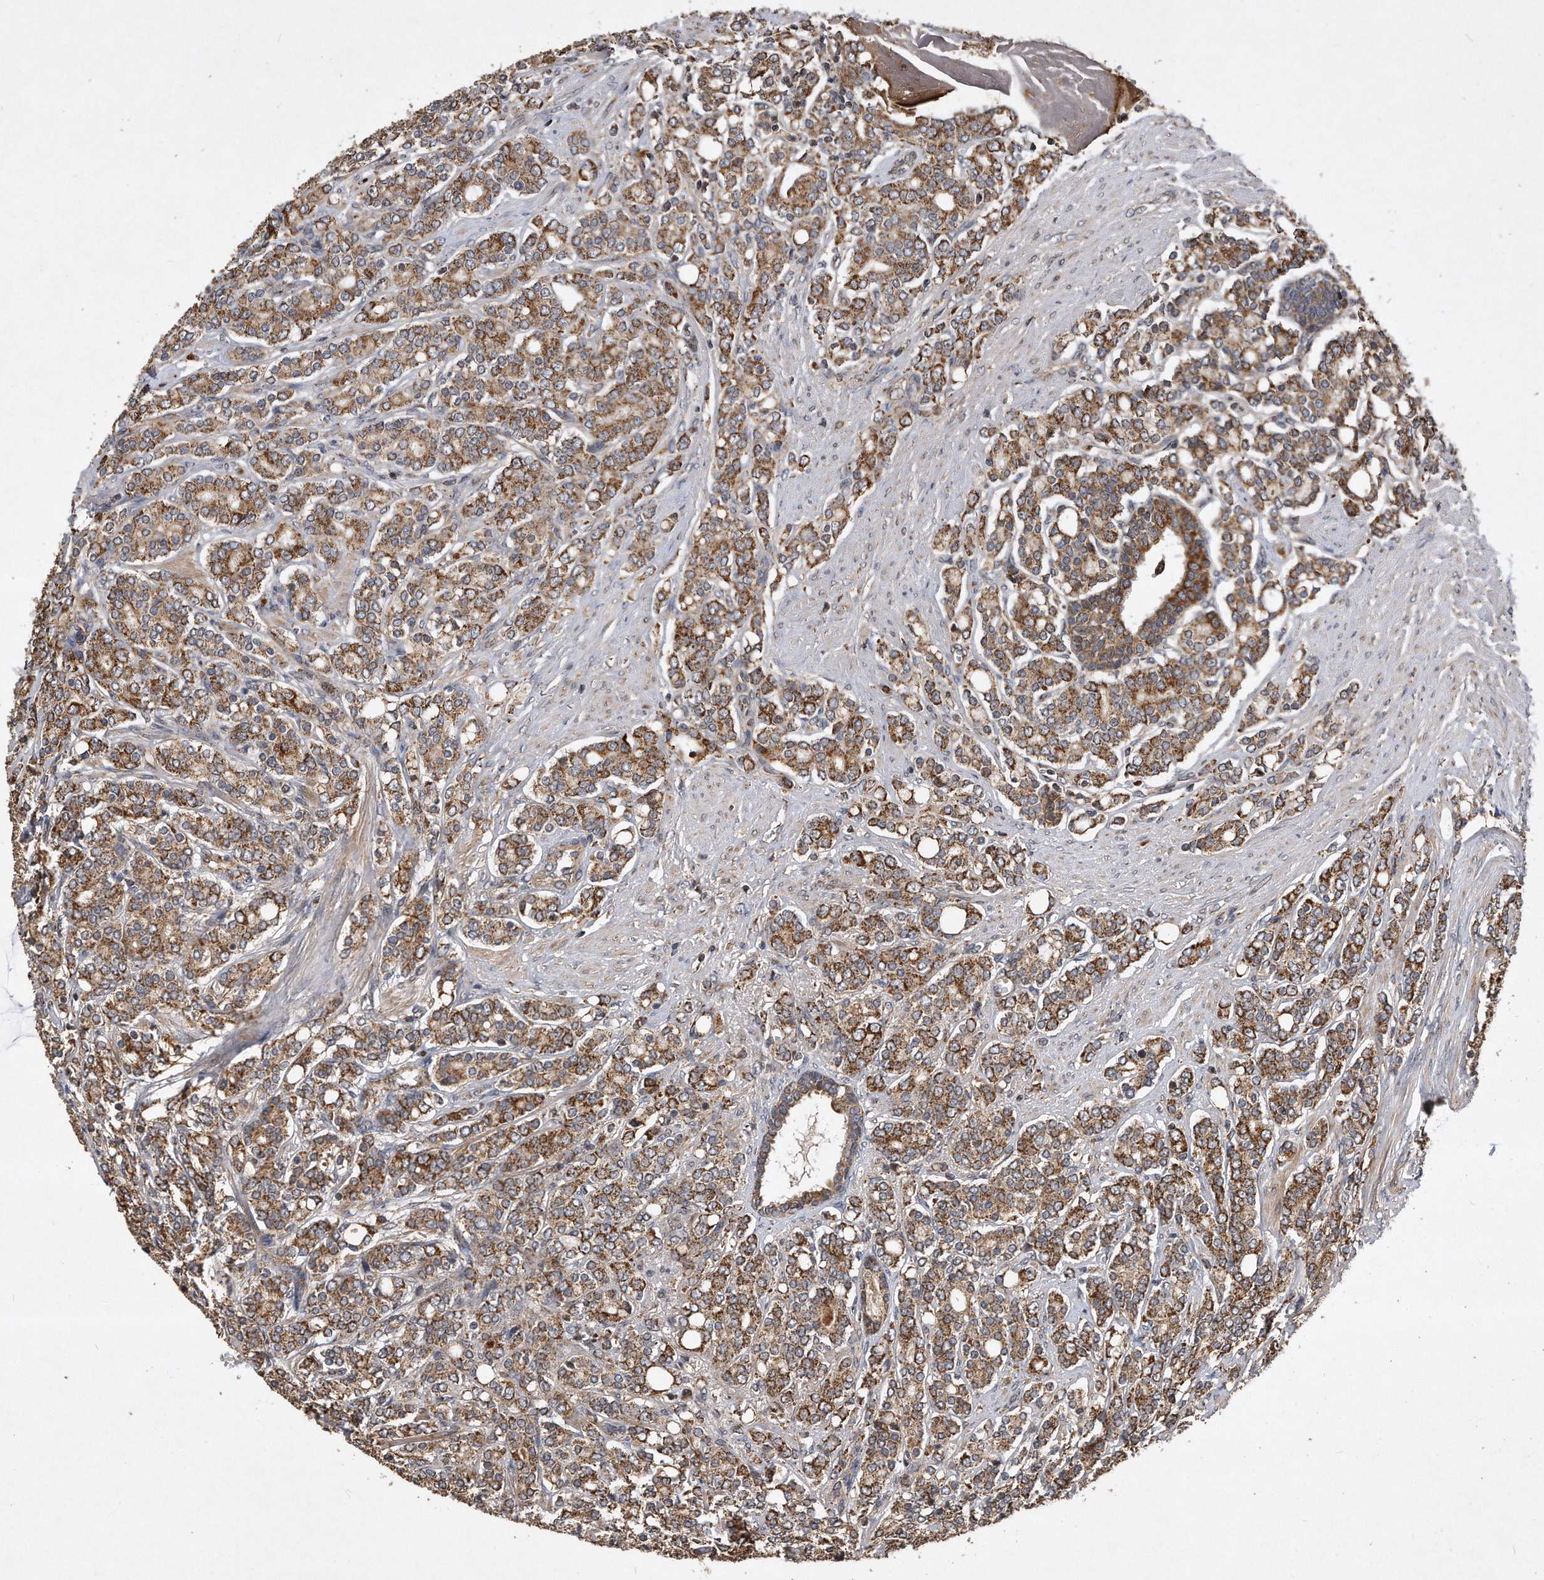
{"staining": {"intensity": "moderate", "quantity": ">75%", "location": "cytoplasmic/membranous"}, "tissue": "prostate cancer", "cell_type": "Tumor cells", "image_type": "cancer", "snomed": [{"axis": "morphology", "description": "Adenocarcinoma, High grade"}, {"axis": "topography", "description": "Prostate"}], "caption": "A micrograph of human prostate cancer stained for a protein displays moderate cytoplasmic/membranous brown staining in tumor cells.", "gene": "PPP5C", "patient": {"sex": "male", "age": 62}}